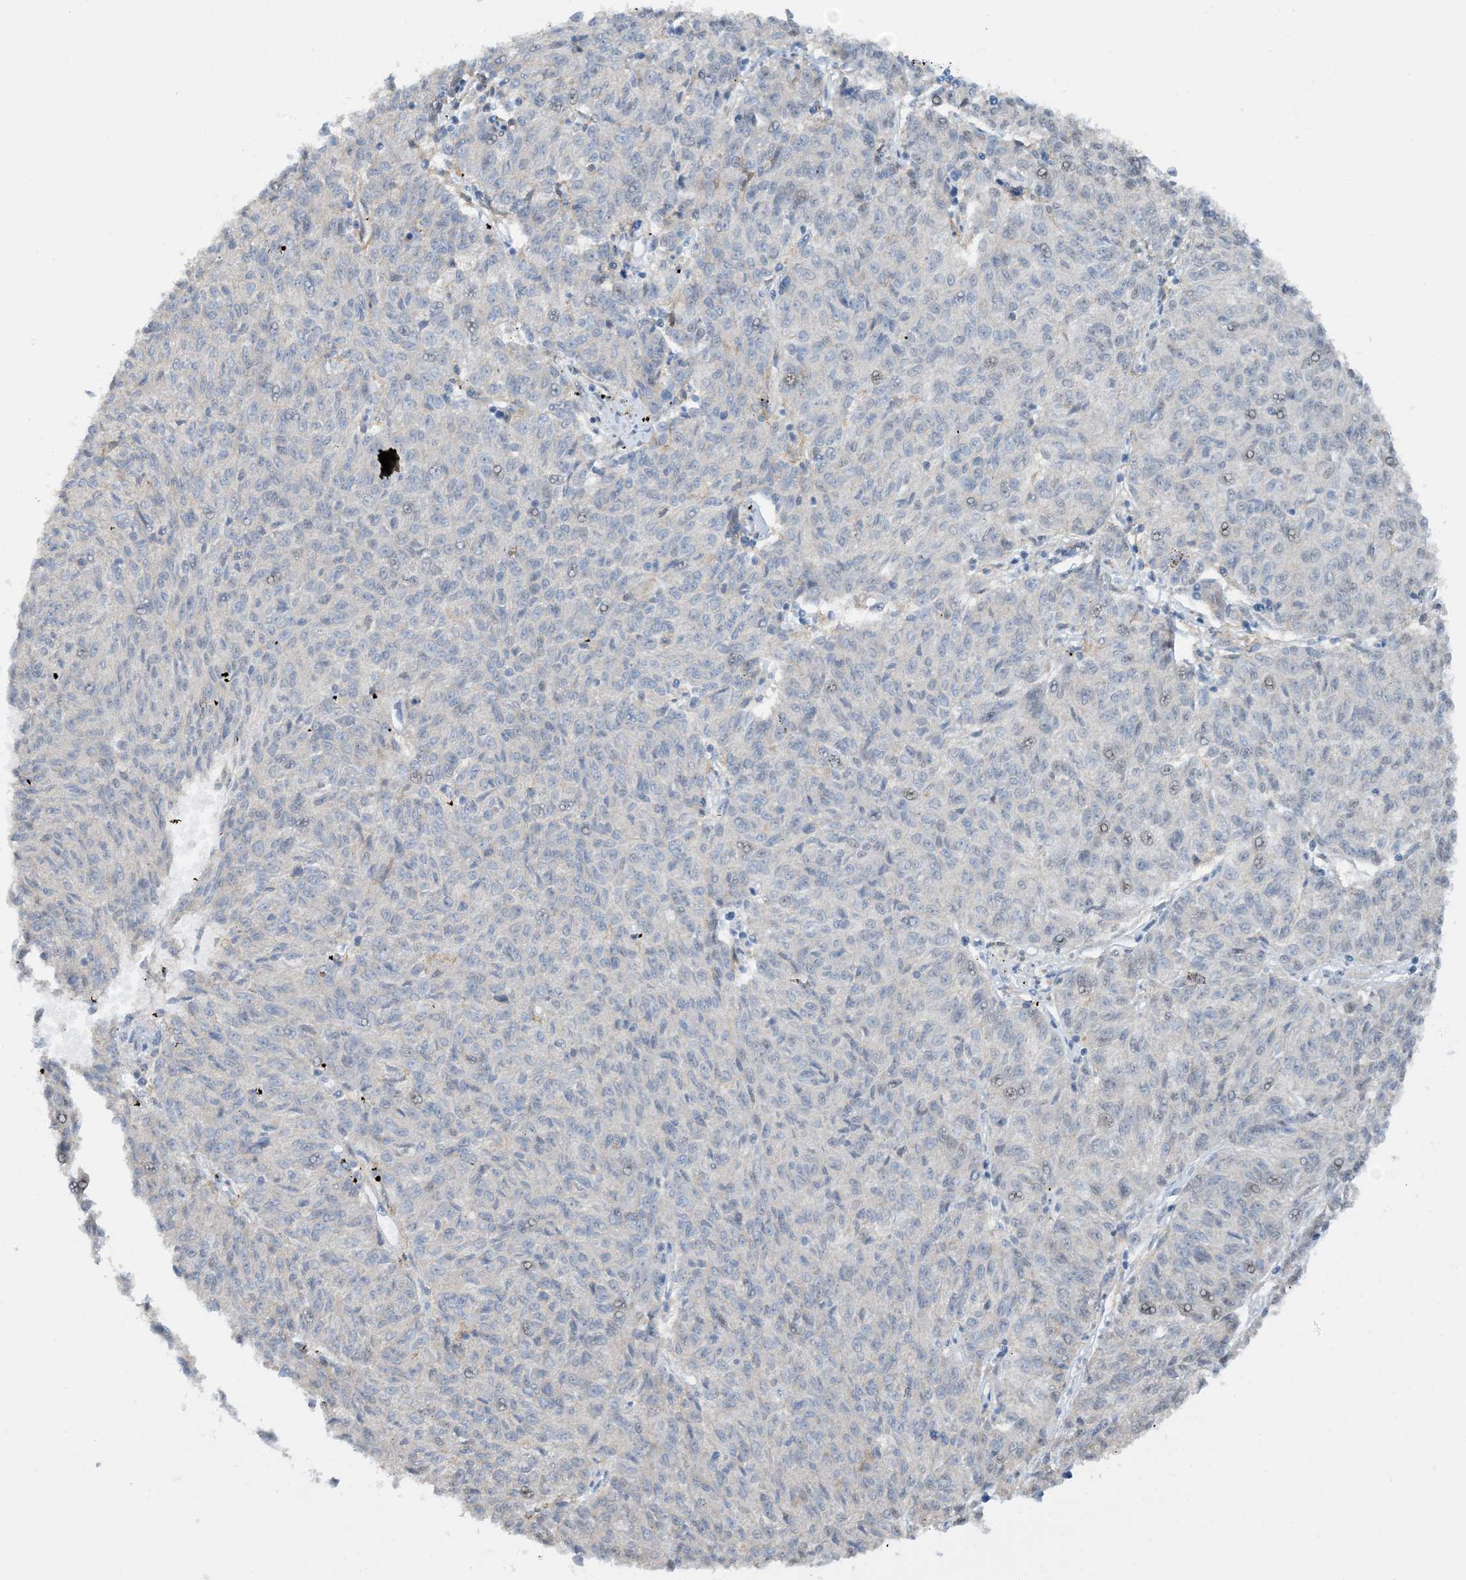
{"staining": {"intensity": "negative", "quantity": "none", "location": "none"}, "tissue": "melanoma", "cell_type": "Tumor cells", "image_type": "cancer", "snomed": [{"axis": "morphology", "description": "Malignant melanoma, NOS"}, {"axis": "topography", "description": "Skin"}], "caption": "Malignant melanoma was stained to show a protein in brown. There is no significant positivity in tumor cells.", "gene": "HEMK1", "patient": {"sex": "female", "age": 72}}